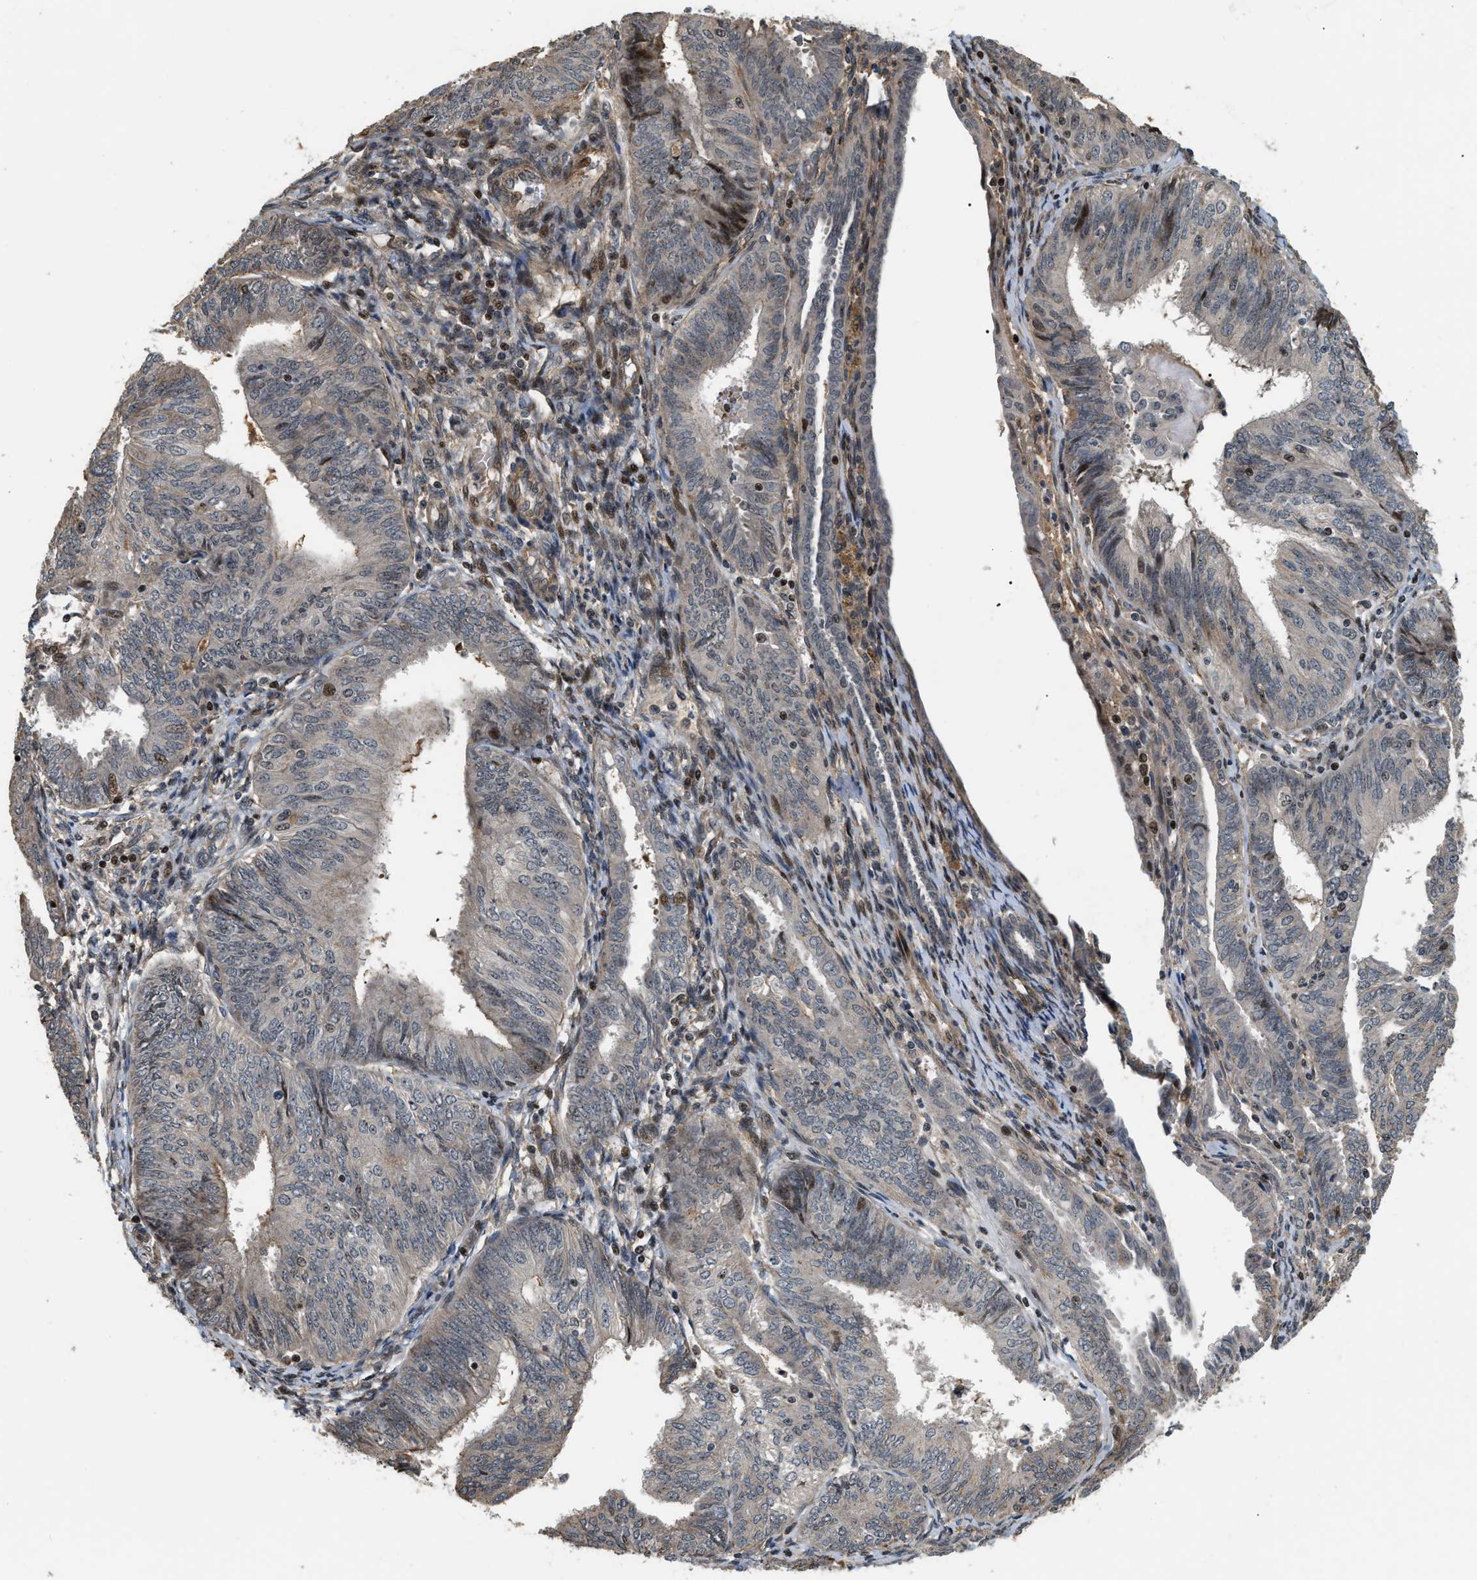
{"staining": {"intensity": "moderate", "quantity": "<25%", "location": "nuclear"}, "tissue": "endometrial cancer", "cell_type": "Tumor cells", "image_type": "cancer", "snomed": [{"axis": "morphology", "description": "Adenocarcinoma, NOS"}, {"axis": "topography", "description": "Endometrium"}], "caption": "The micrograph reveals staining of endometrial cancer (adenocarcinoma), revealing moderate nuclear protein staining (brown color) within tumor cells.", "gene": "LTA4H", "patient": {"sex": "female", "age": 58}}